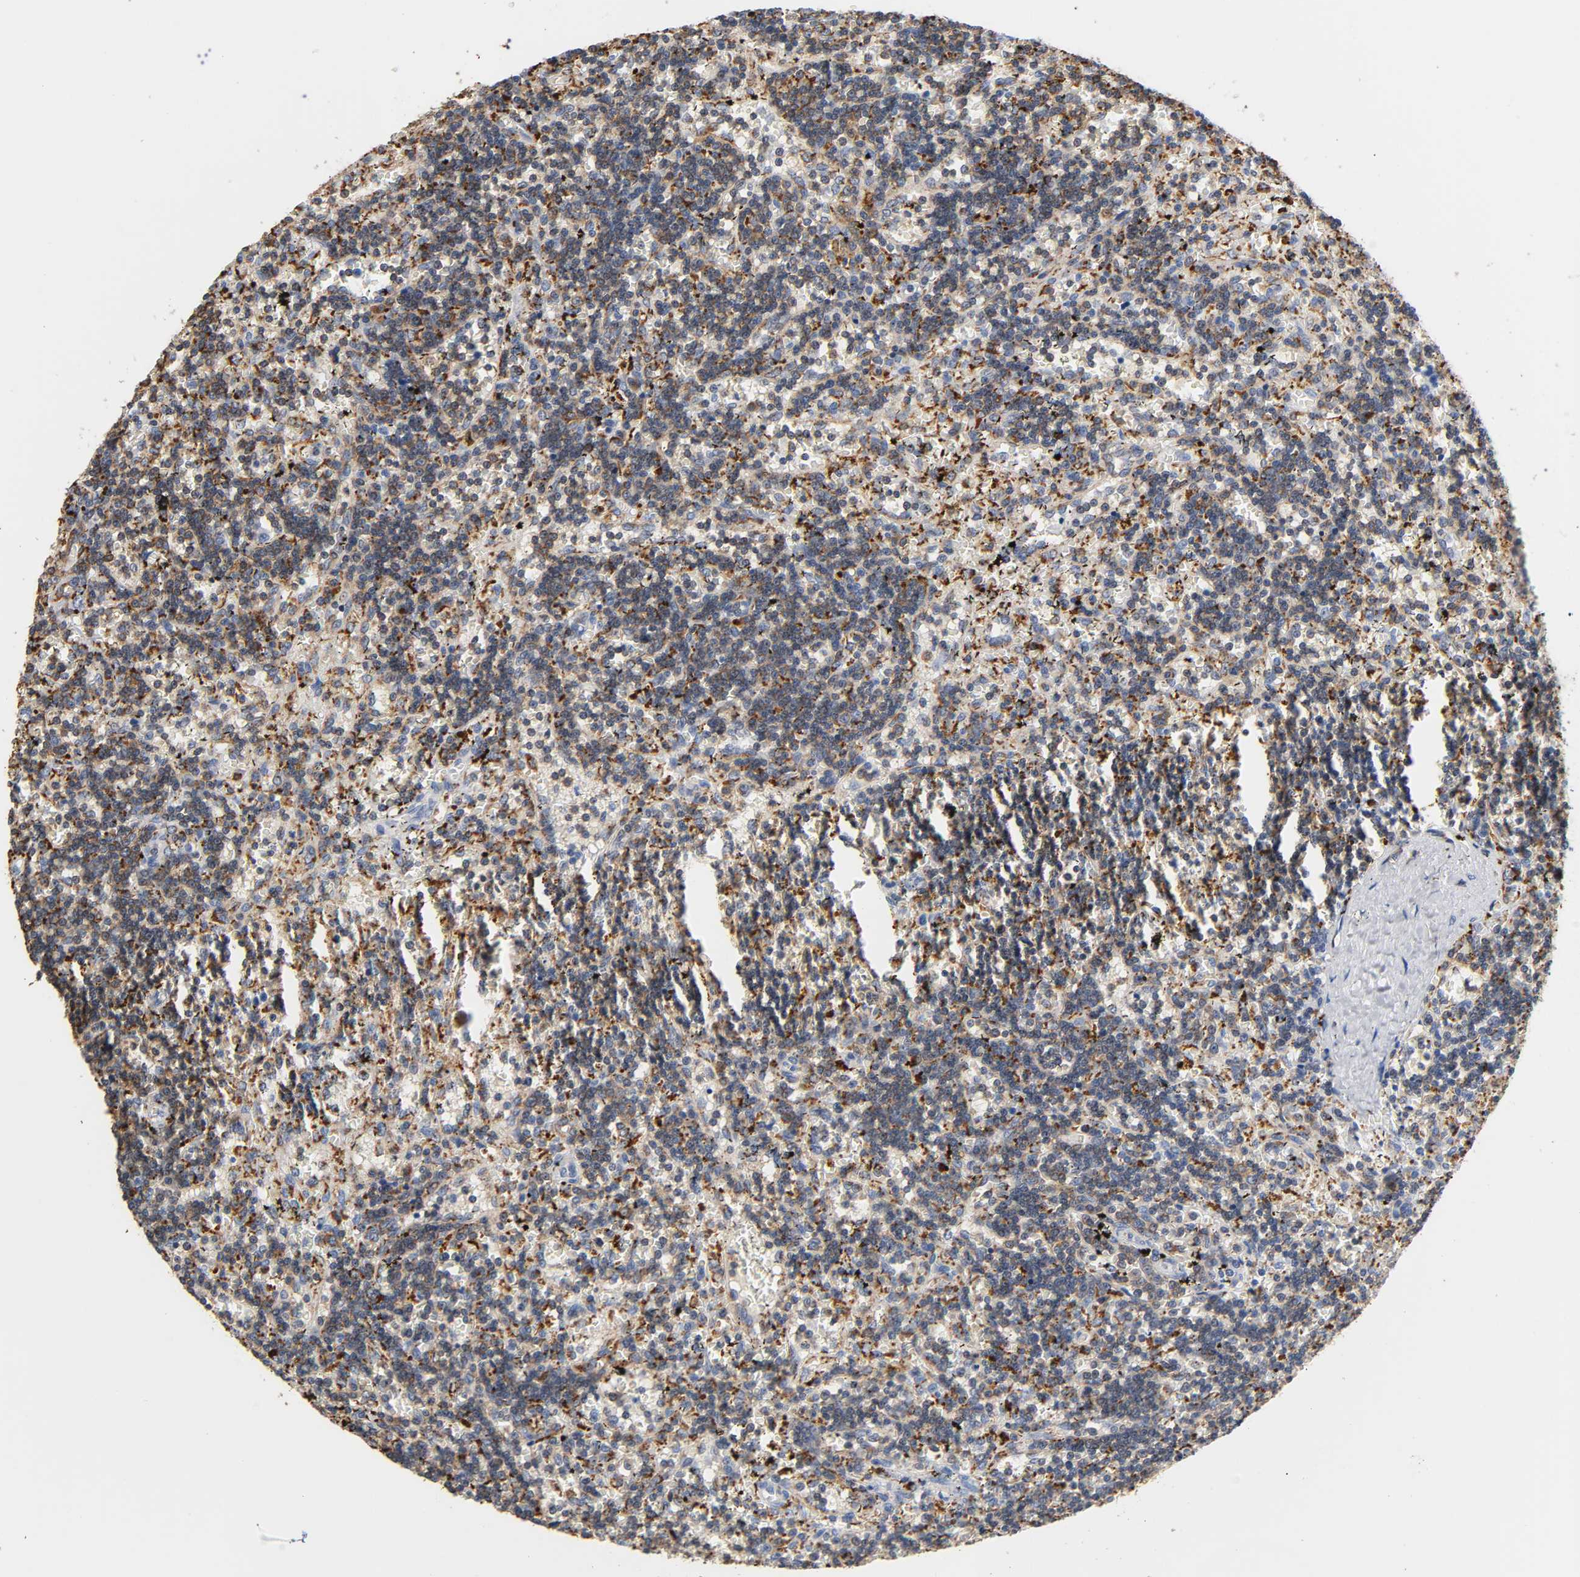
{"staining": {"intensity": "weak", "quantity": "25%-75%", "location": "cytoplasmic/membranous"}, "tissue": "lymphoma", "cell_type": "Tumor cells", "image_type": "cancer", "snomed": [{"axis": "morphology", "description": "Malignant lymphoma, non-Hodgkin's type, Low grade"}, {"axis": "topography", "description": "Spleen"}], "caption": "IHC photomicrograph of neoplastic tissue: human low-grade malignant lymphoma, non-Hodgkin's type stained using immunohistochemistry reveals low levels of weak protein expression localized specifically in the cytoplasmic/membranous of tumor cells, appearing as a cytoplasmic/membranous brown color.", "gene": "UCKL1", "patient": {"sex": "male", "age": 60}}